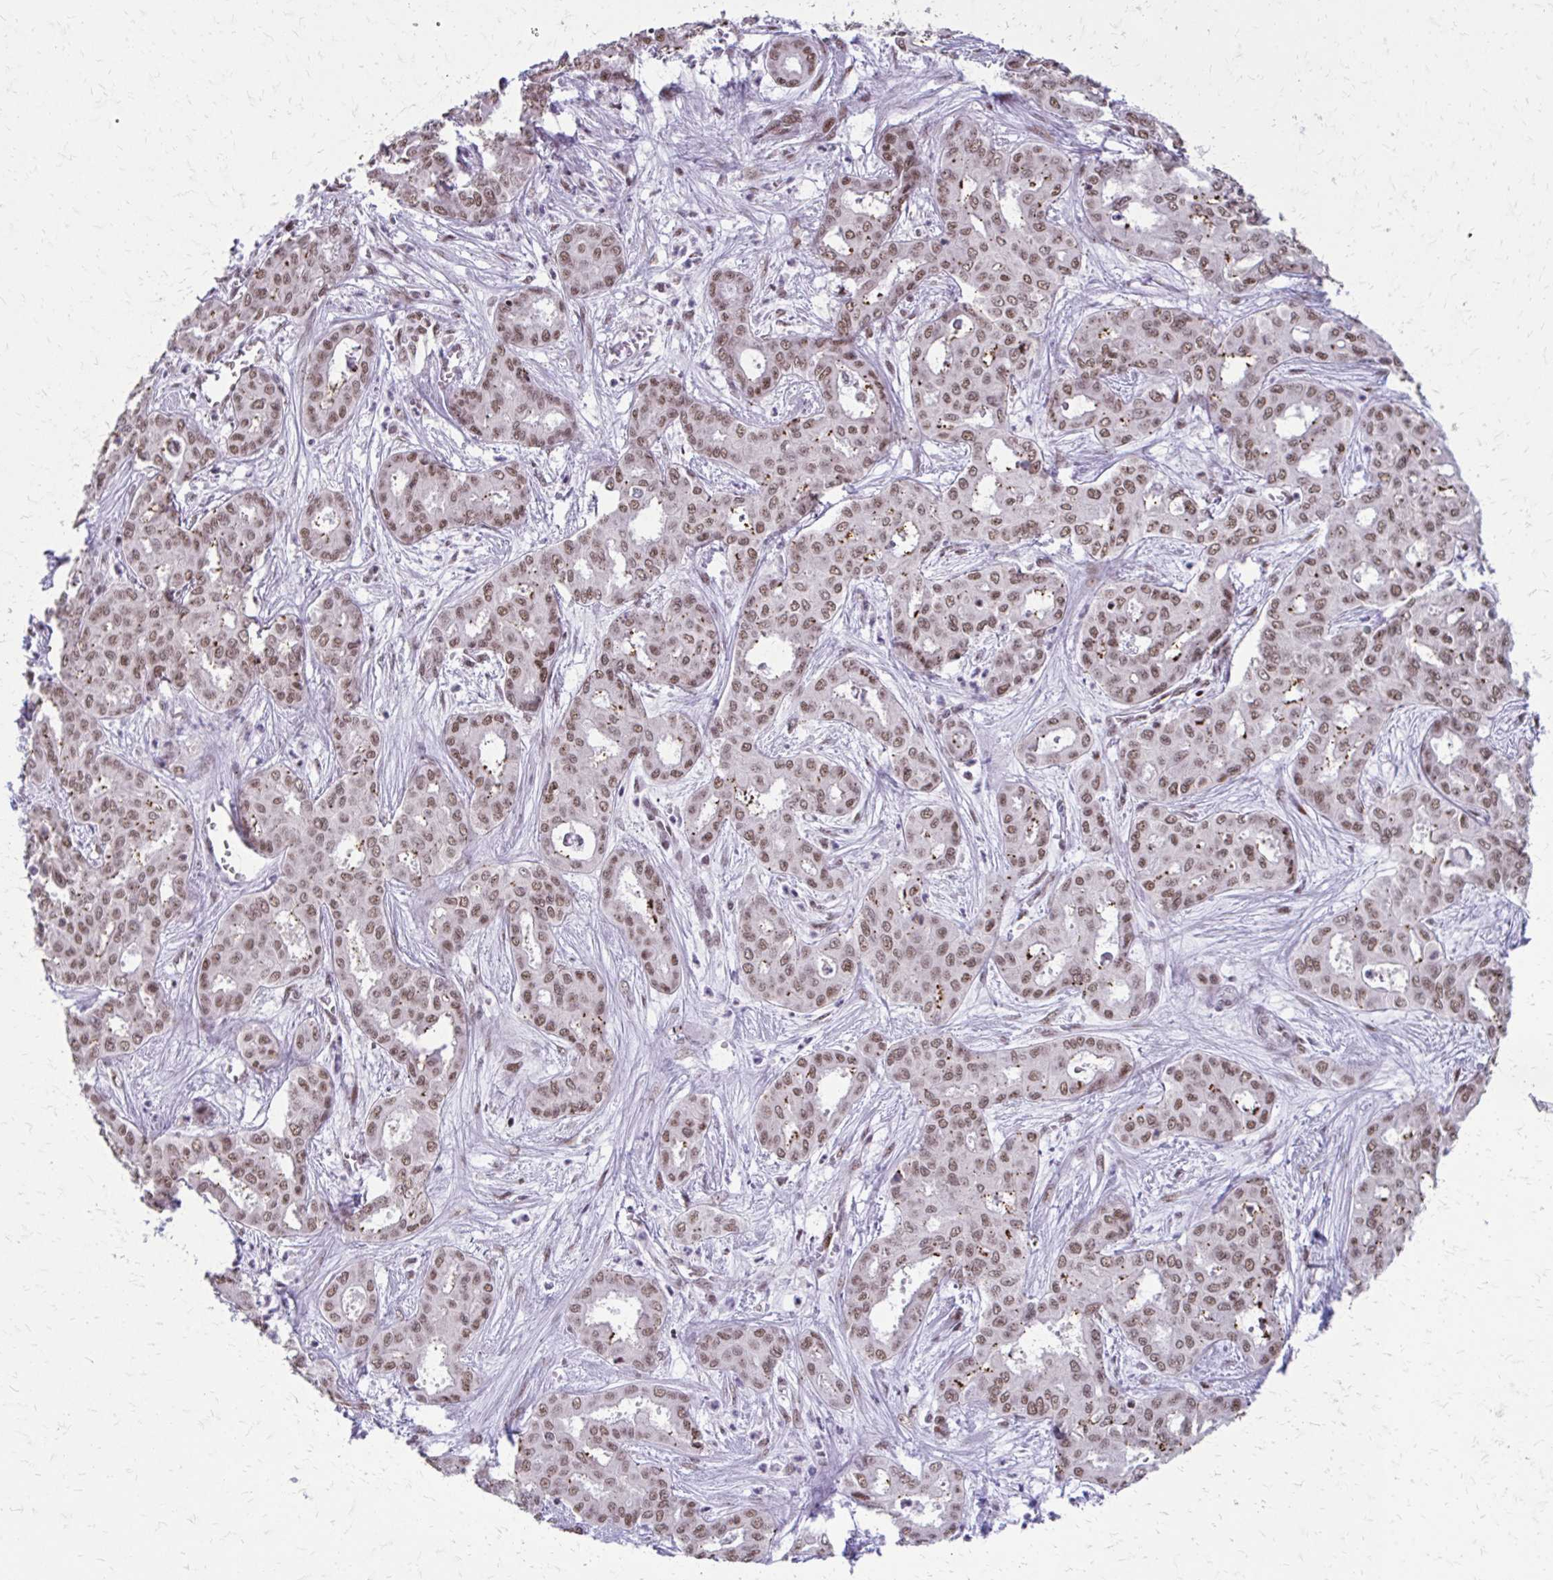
{"staining": {"intensity": "moderate", "quantity": ">75%", "location": "nuclear"}, "tissue": "liver cancer", "cell_type": "Tumor cells", "image_type": "cancer", "snomed": [{"axis": "morphology", "description": "Cholangiocarcinoma"}, {"axis": "topography", "description": "Liver"}], "caption": "About >75% of tumor cells in liver cholangiocarcinoma display moderate nuclear protein positivity as visualized by brown immunohistochemical staining.", "gene": "SS18", "patient": {"sex": "female", "age": 64}}